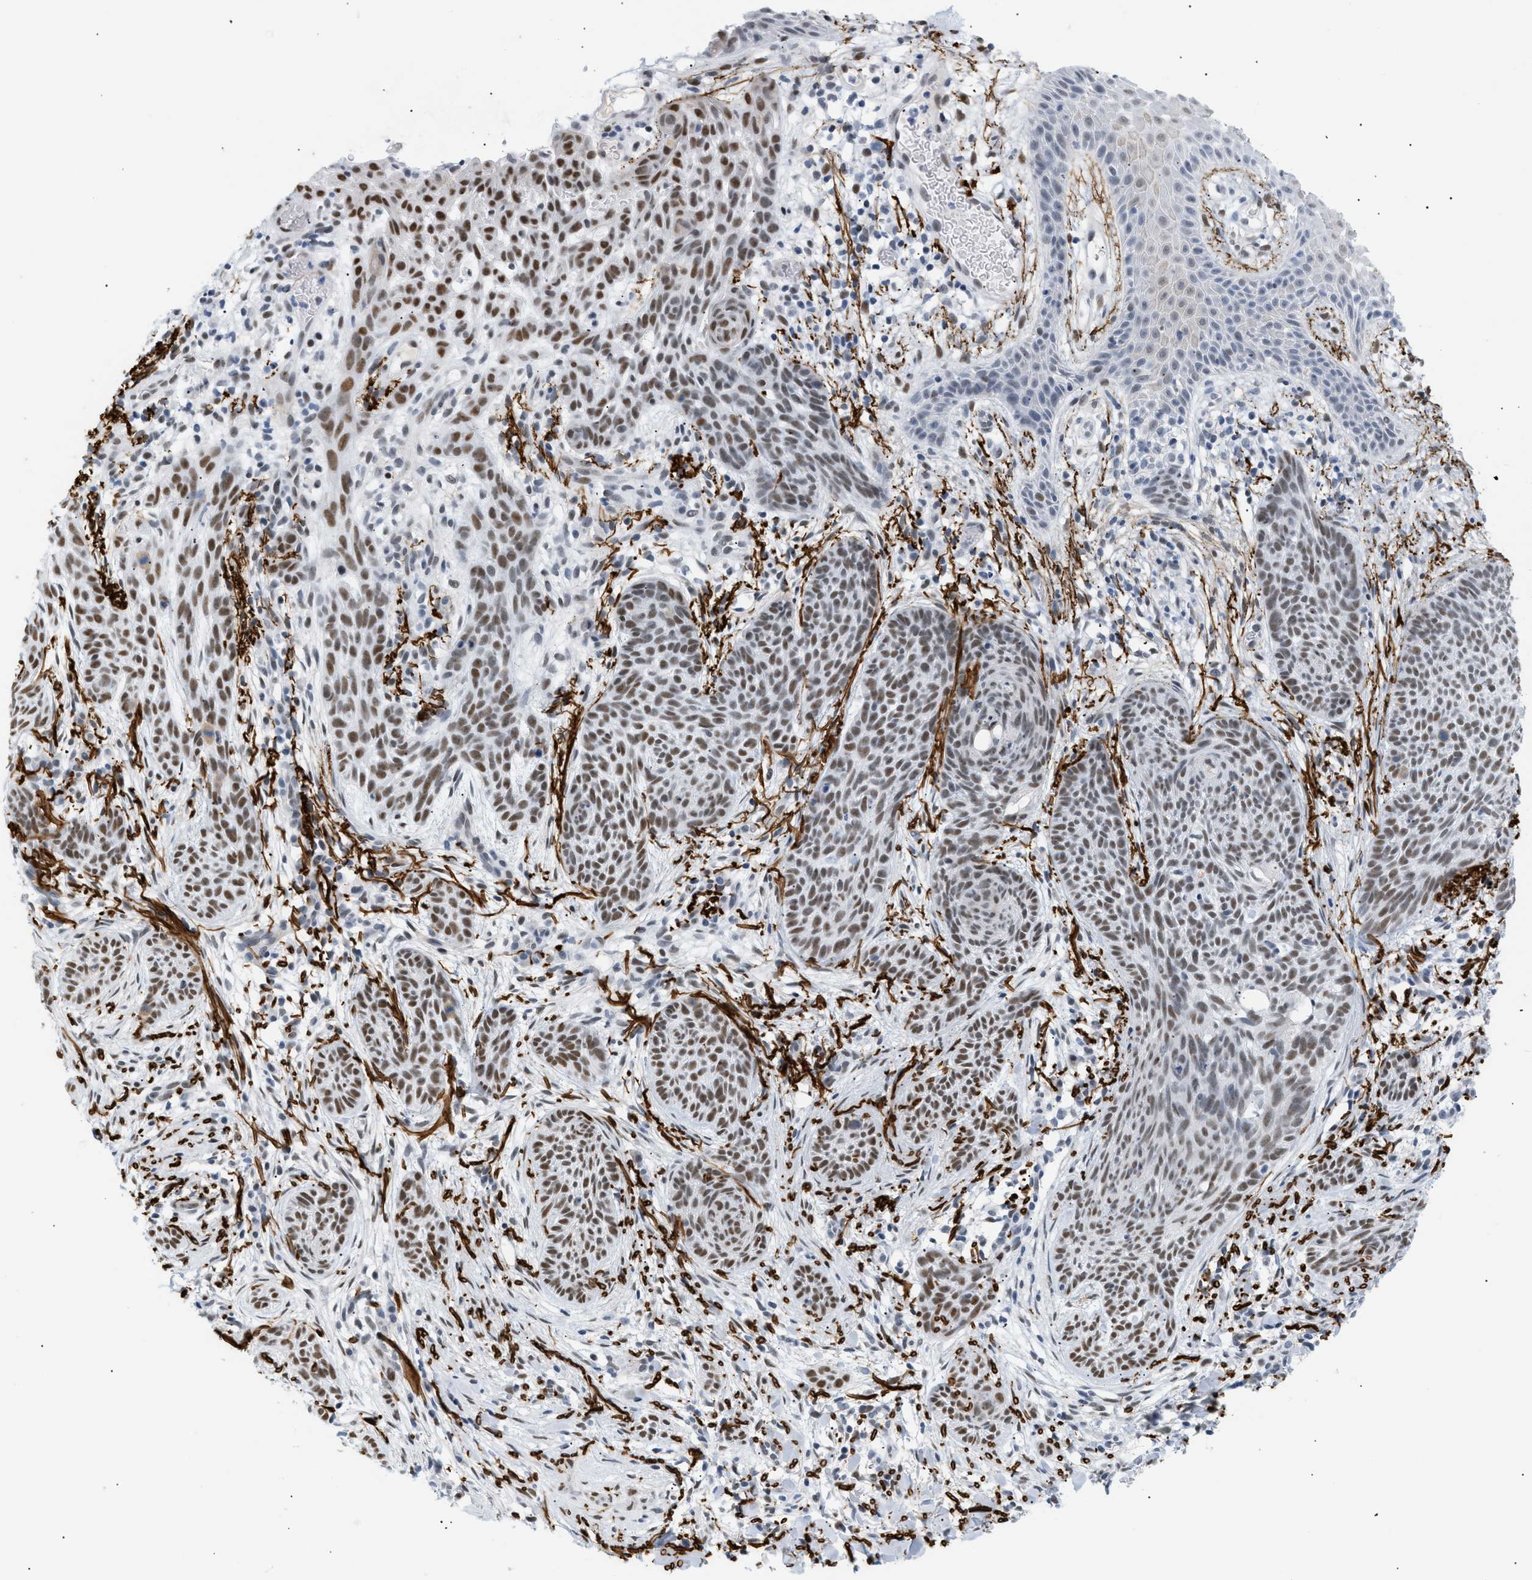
{"staining": {"intensity": "moderate", "quantity": ">75%", "location": "nuclear"}, "tissue": "skin cancer", "cell_type": "Tumor cells", "image_type": "cancer", "snomed": [{"axis": "morphology", "description": "Basal cell carcinoma"}, {"axis": "topography", "description": "Skin"}], "caption": "Moderate nuclear protein expression is appreciated in approximately >75% of tumor cells in skin cancer. Using DAB (3,3'-diaminobenzidine) (brown) and hematoxylin (blue) stains, captured at high magnification using brightfield microscopy.", "gene": "ELN", "patient": {"sex": "female", "age": 59}}